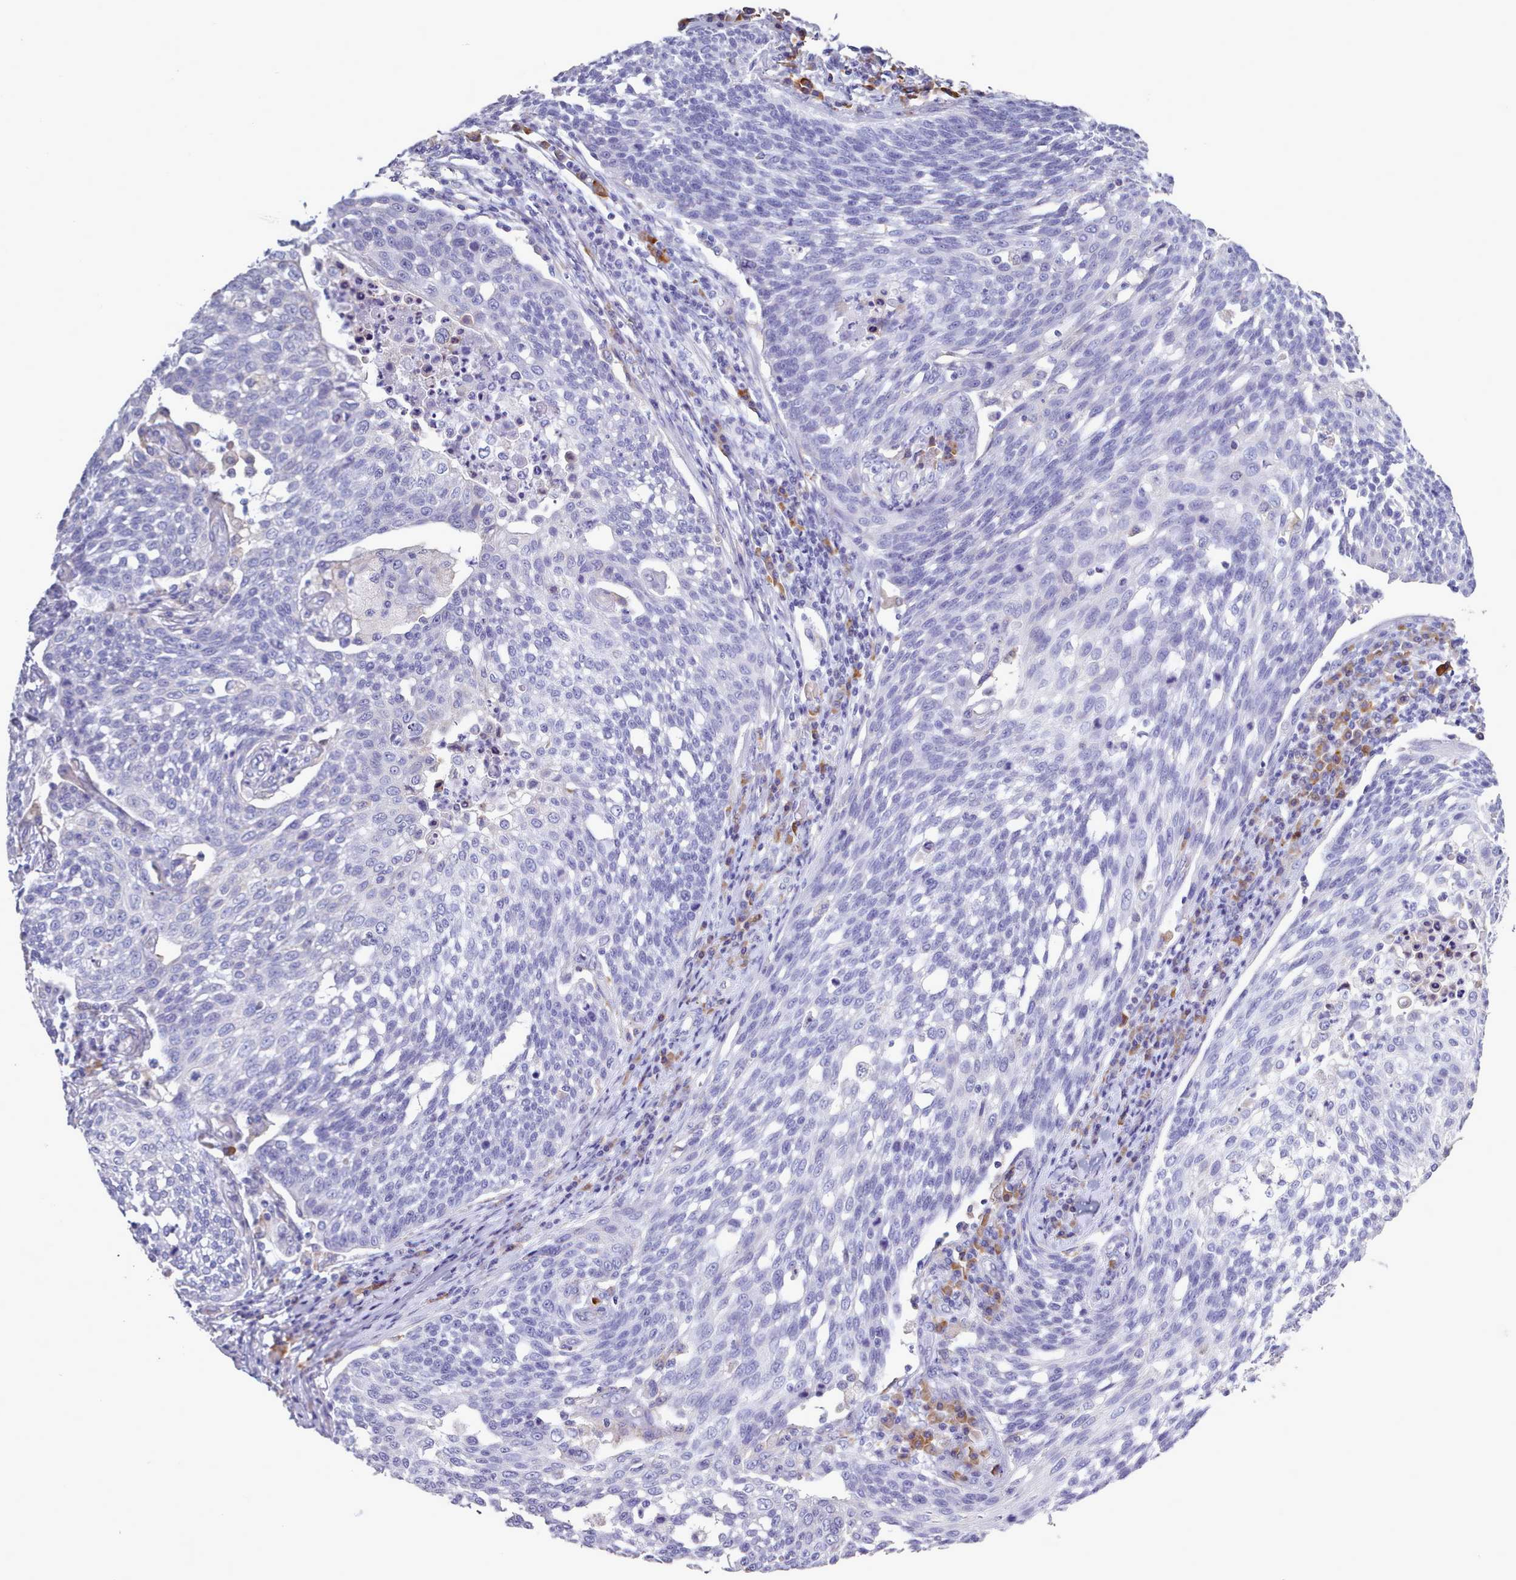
{"staining": {"intensity": "negative", "quantity": "none", "location": "none"}, "tissue": "cervical cancer", "cell_type": "Tumor cells", "image_type": "cancer", "snomed": [{"axis": "morphology", "description": "Squamous cell carcinoma, NOS"}, {"axis": "topography", "description": "Cervix"}], "caption": "The histopathology image reveals no significant staining in tumor cells of cervical cancer.", "gene": "XKR8", "patient": {"sex": "female", "age": 34}}